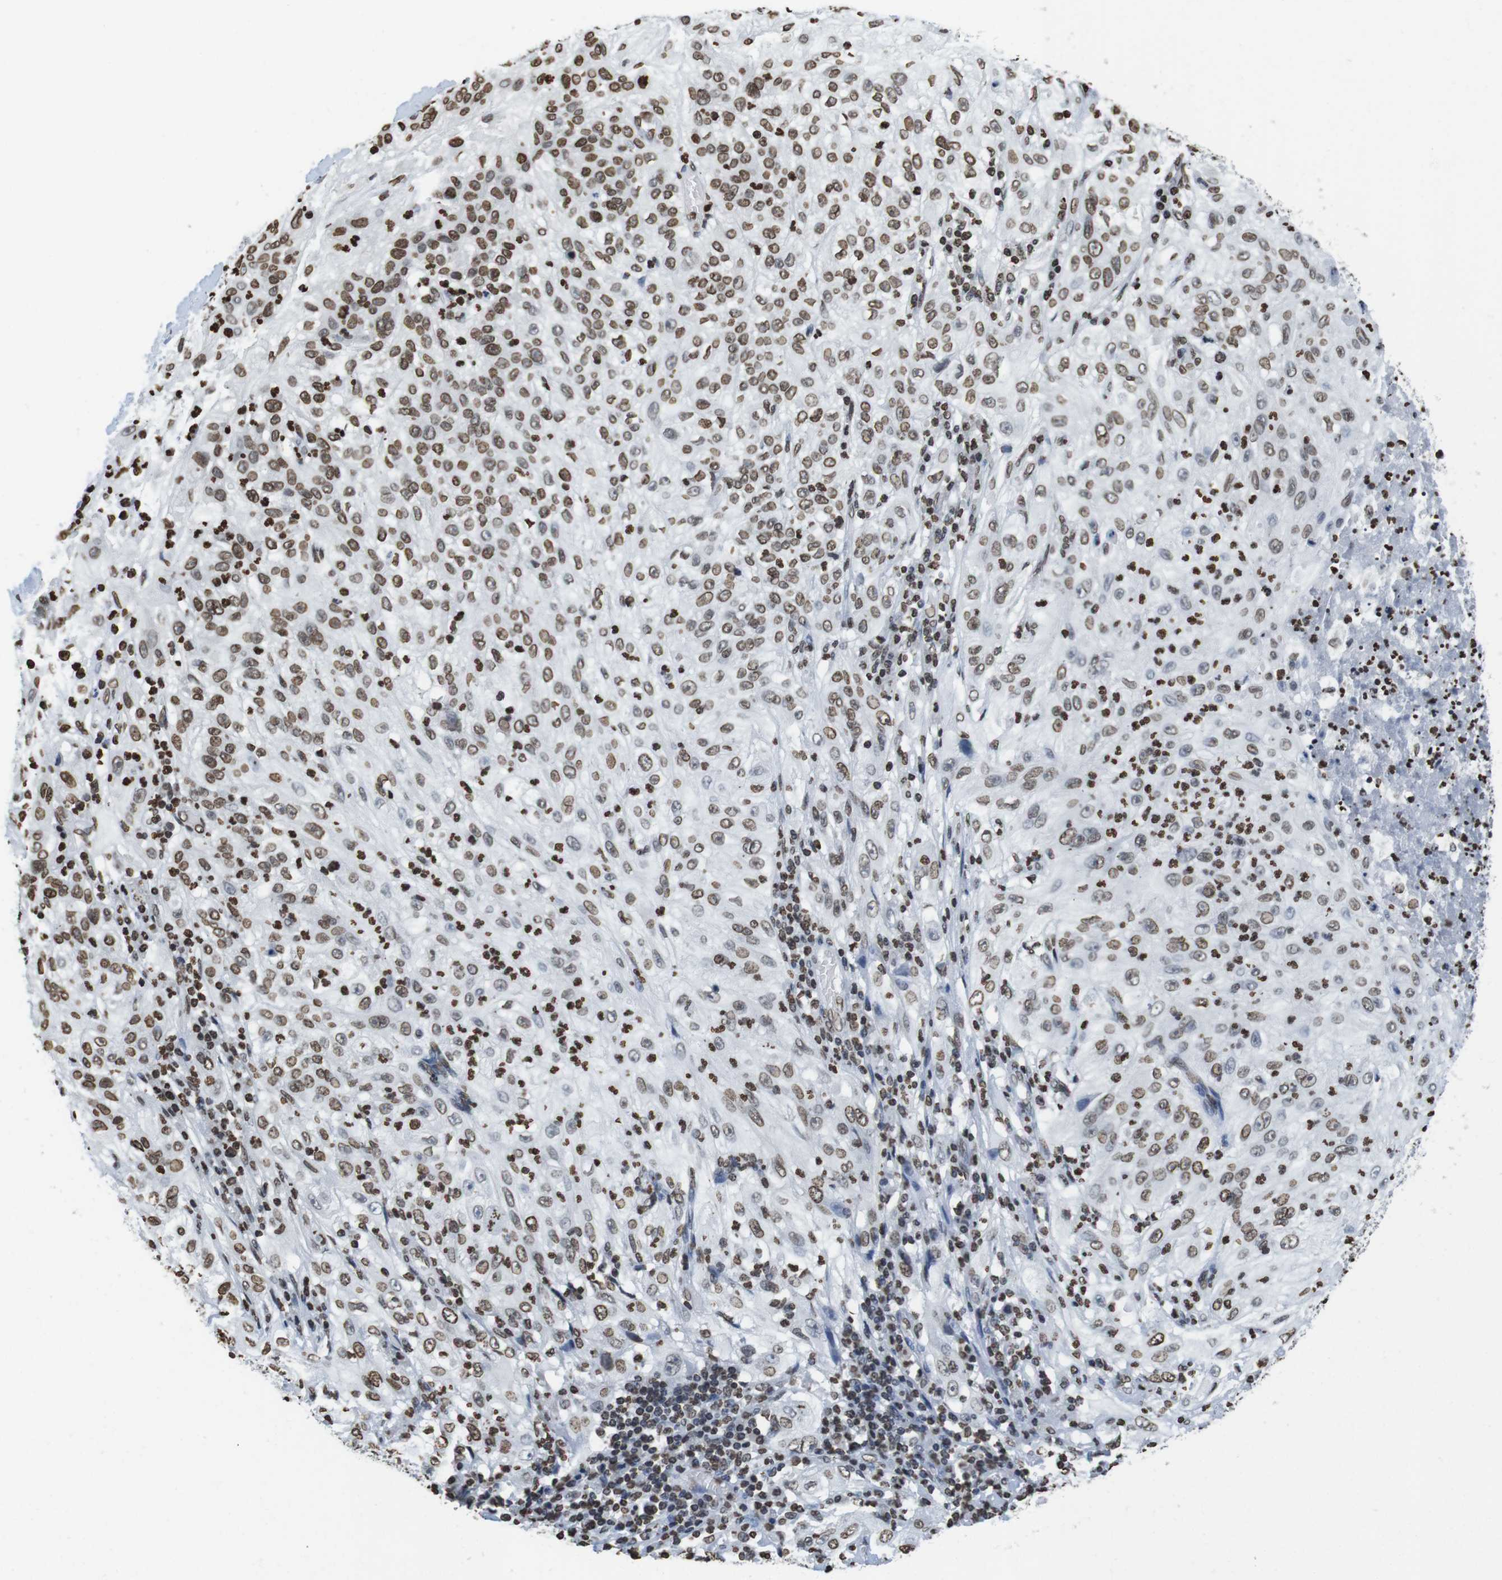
{"staining": {"intensity": "moderate", "quantity": ">75%", "location": "nuclear"}, "tissue": "lung cancer", "cell_type": "Tumor cells", "image_type": "cancer", "snomed": [{"axis": "morphology", "description": "Inflammation, NOS"}, {"axis": "morphology", "description": "Squamous cell carcinoma, NOS"}, {"axis": "topography", "description": "Lymph node"}, {"axis": "topography", "description": "Soft tissue"}, {"axis": "topography", "description": "Lung"}], "caption": "Immunohistochemistry (DAB) staining of squamous cell carcinoma (lung) demonstrates moderate nuclear protein staining in about >75% of tumor cells.", "gene": "BSX", "patient": {"sex": "male", "age": 66}}